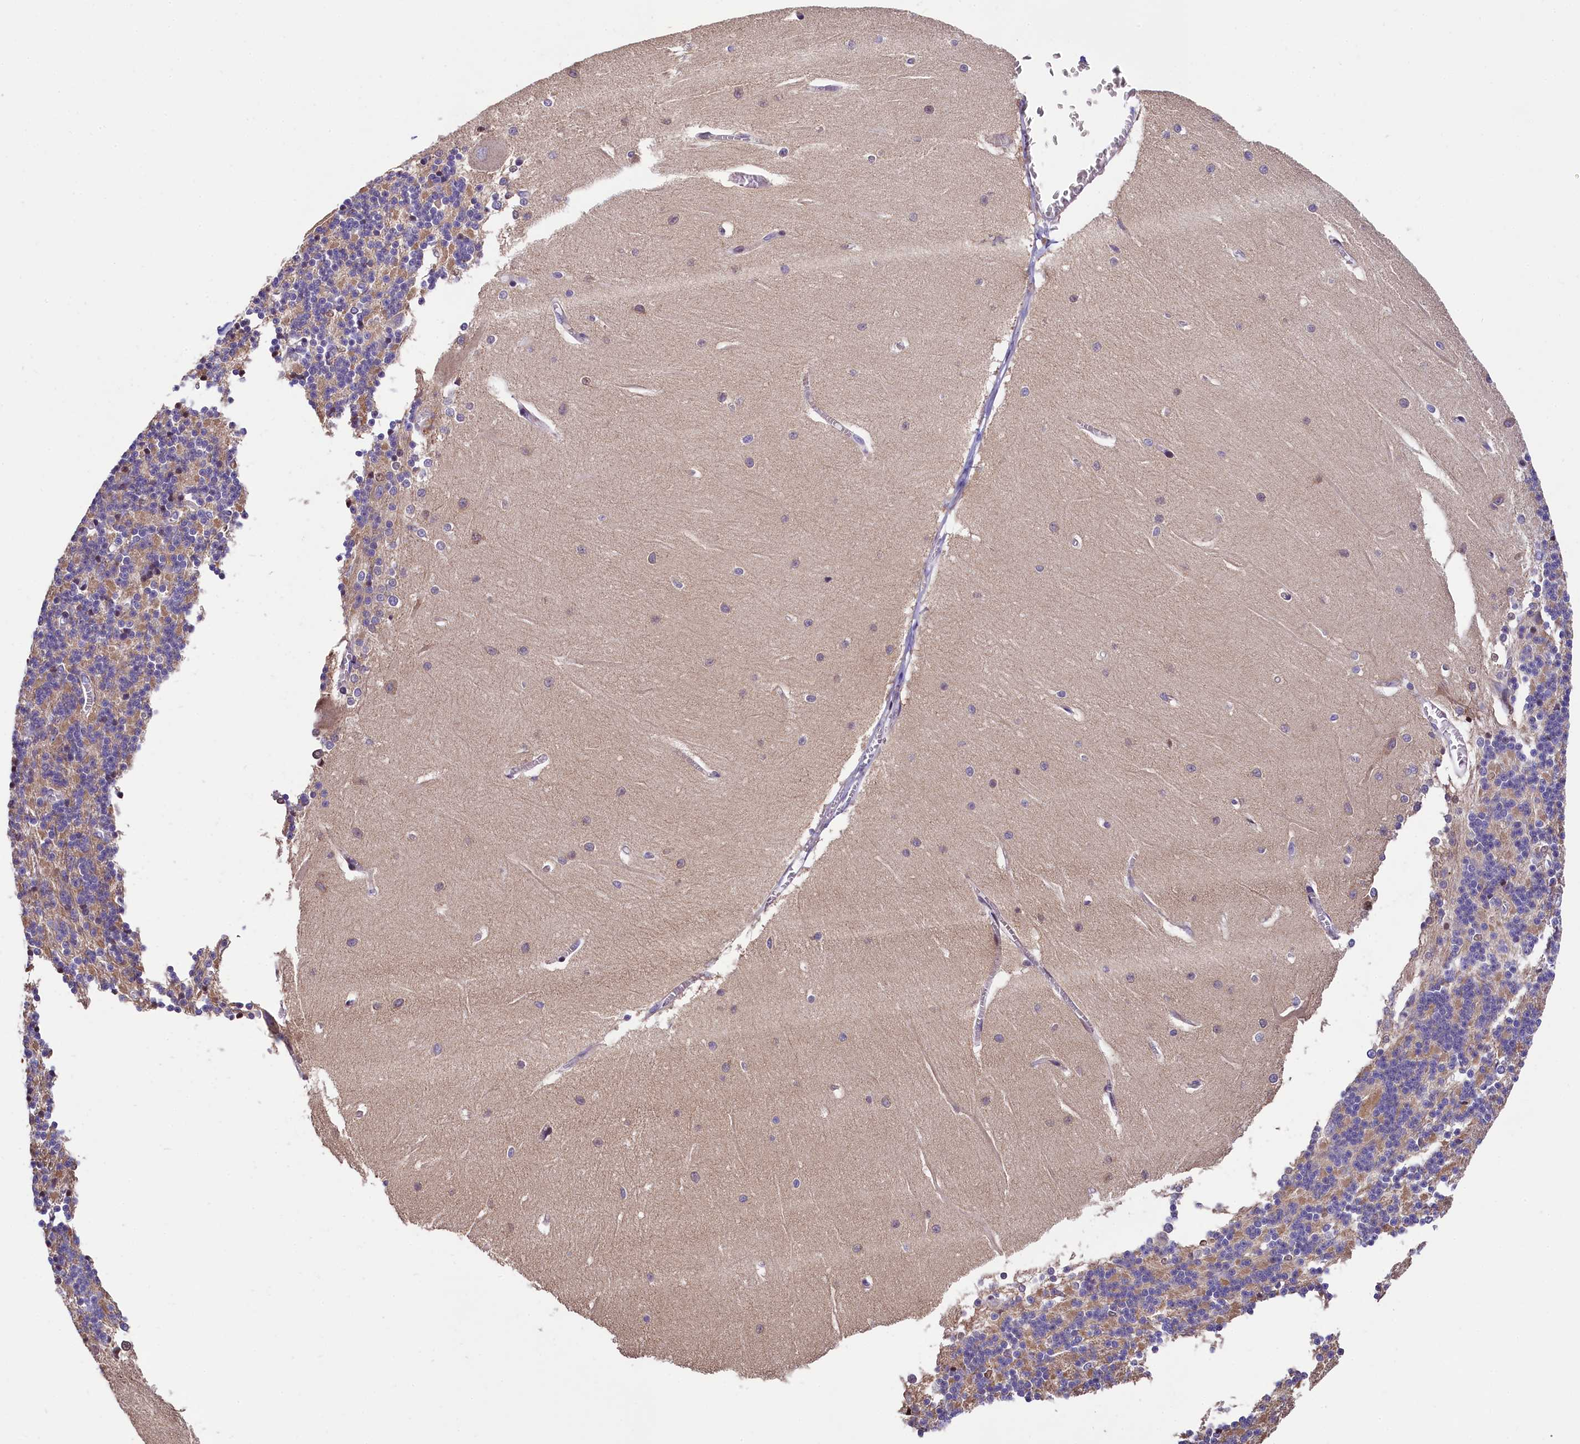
{"staining": {"intensity": "moderate", "quantity": "<25%", "location": "cytoplasmic/membranous"}, "tissue": "cerebellum", "cell_type": "Cells in granular layer", "image_type": "normal", "snomed": [{"axis": "morphology", "description": "Normal tissue, NOS"}, {"axis": "topography", "description": "Cerebellum"}], "caption": "High-magnification brightfield microscopy of benign cerebellum stained with DAB (brown) and counterstained with hematoxylin (blue). cells in granular layer exhibit moderate cytoplasmic/membranous expression is identified in approximately<25% of cells. Ihc stains the protein in brown and the nuclei are stained blue.", "gene": "ZNF2", "patient": {"sex": "male", "age": 37}}